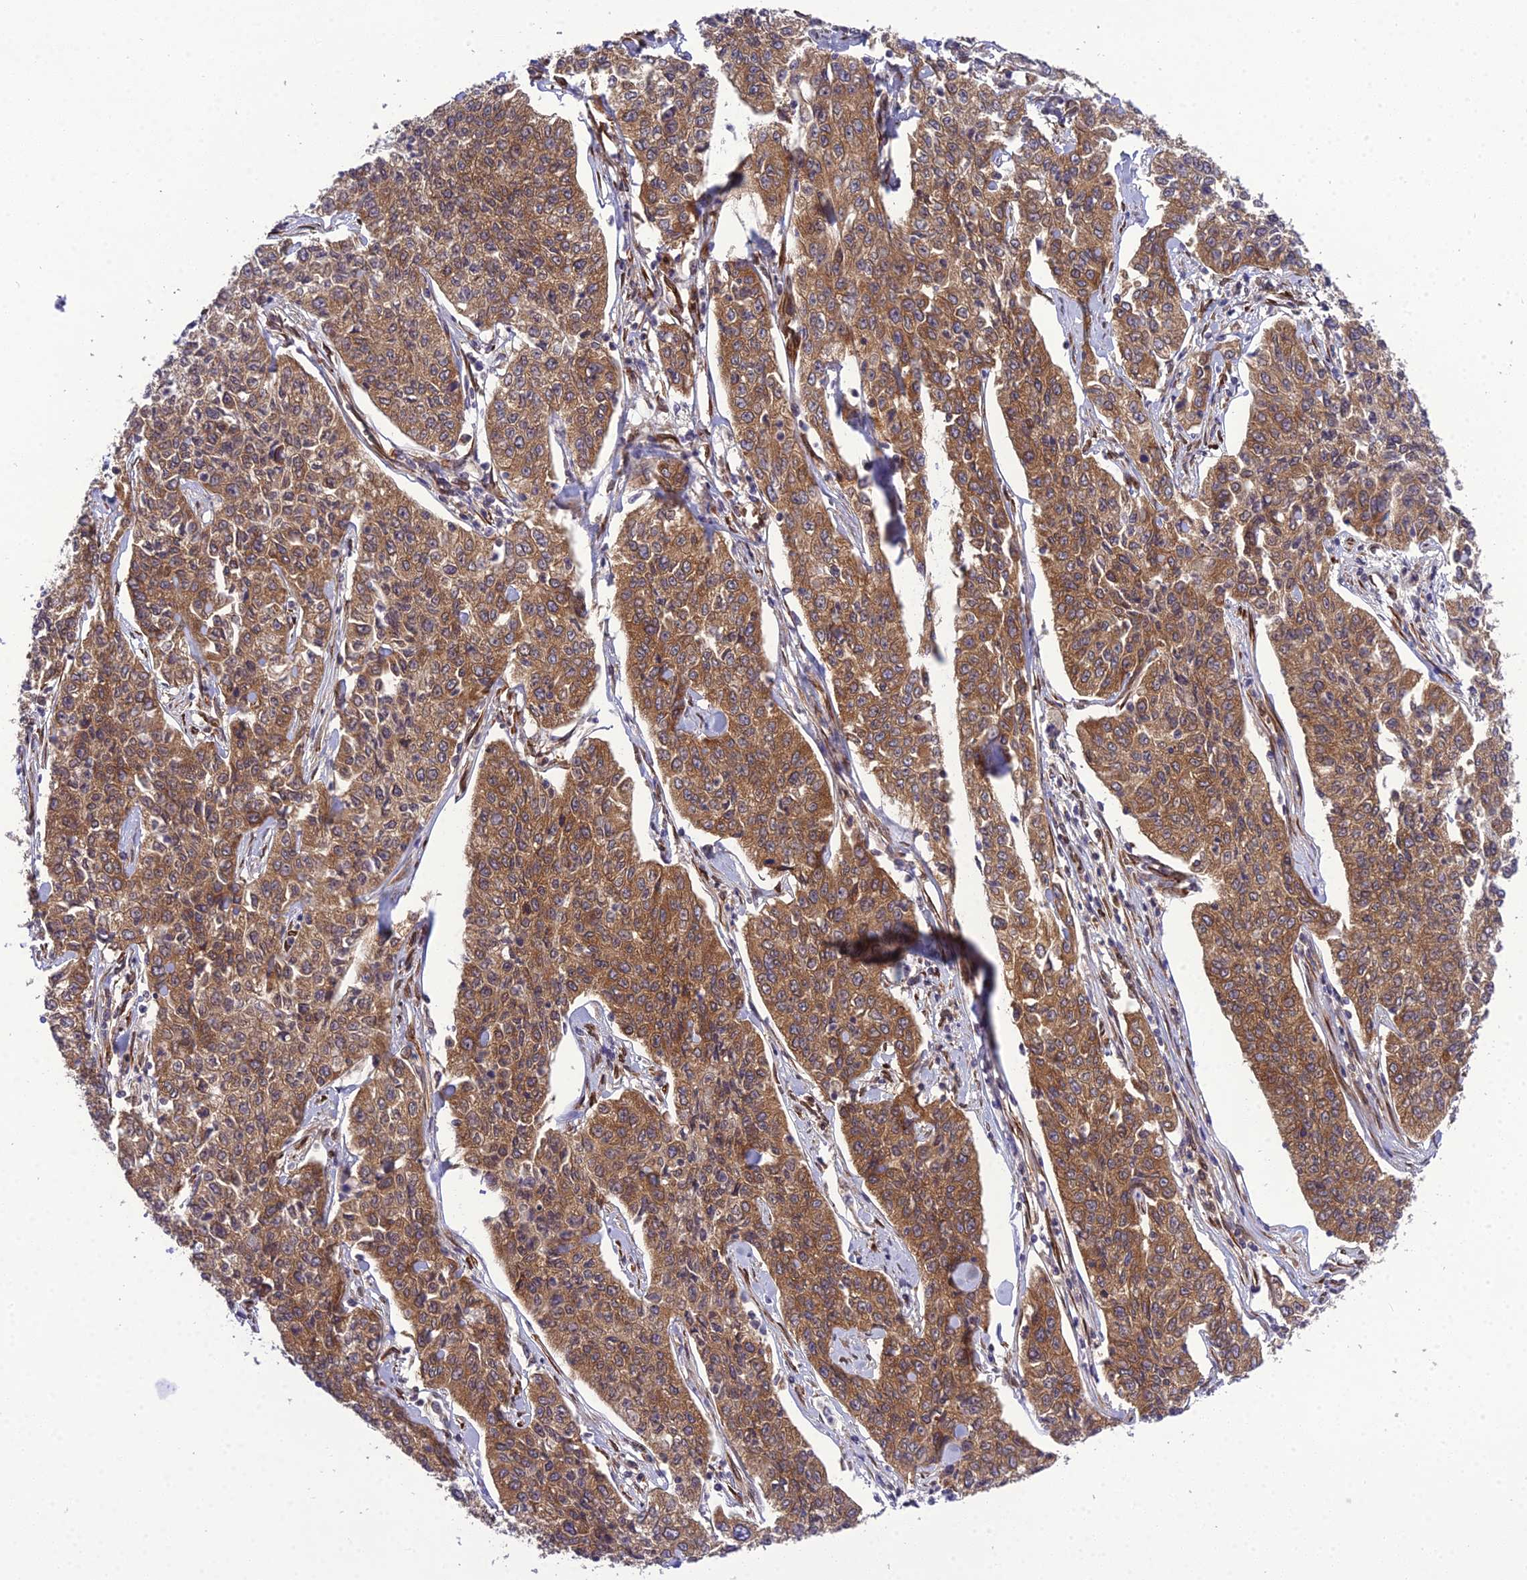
{"staining": {"intensity": "strong", "quantity": ">75%", "location": "cytoplasmic/membranous"}, "tissue": "cervical cancer", "cell_type": "Tumor cells", "image_type": "cancer", "snomed": [{"axis": "morphology", "description": "Squamous cell carcinoma, NOS"}, {"axis": "topography", "description": "Cervix"}], "caption": "DAB (3,3'-diaminobenzidine) immunohistochemical staining of human squamous cell carcinoma (cervical) reveals strong cytoplasmic/membranous protein expression in about >75% of tumor cells.", "gene": "DHCR7", "patient": {"sex": "female", "age": 35}}